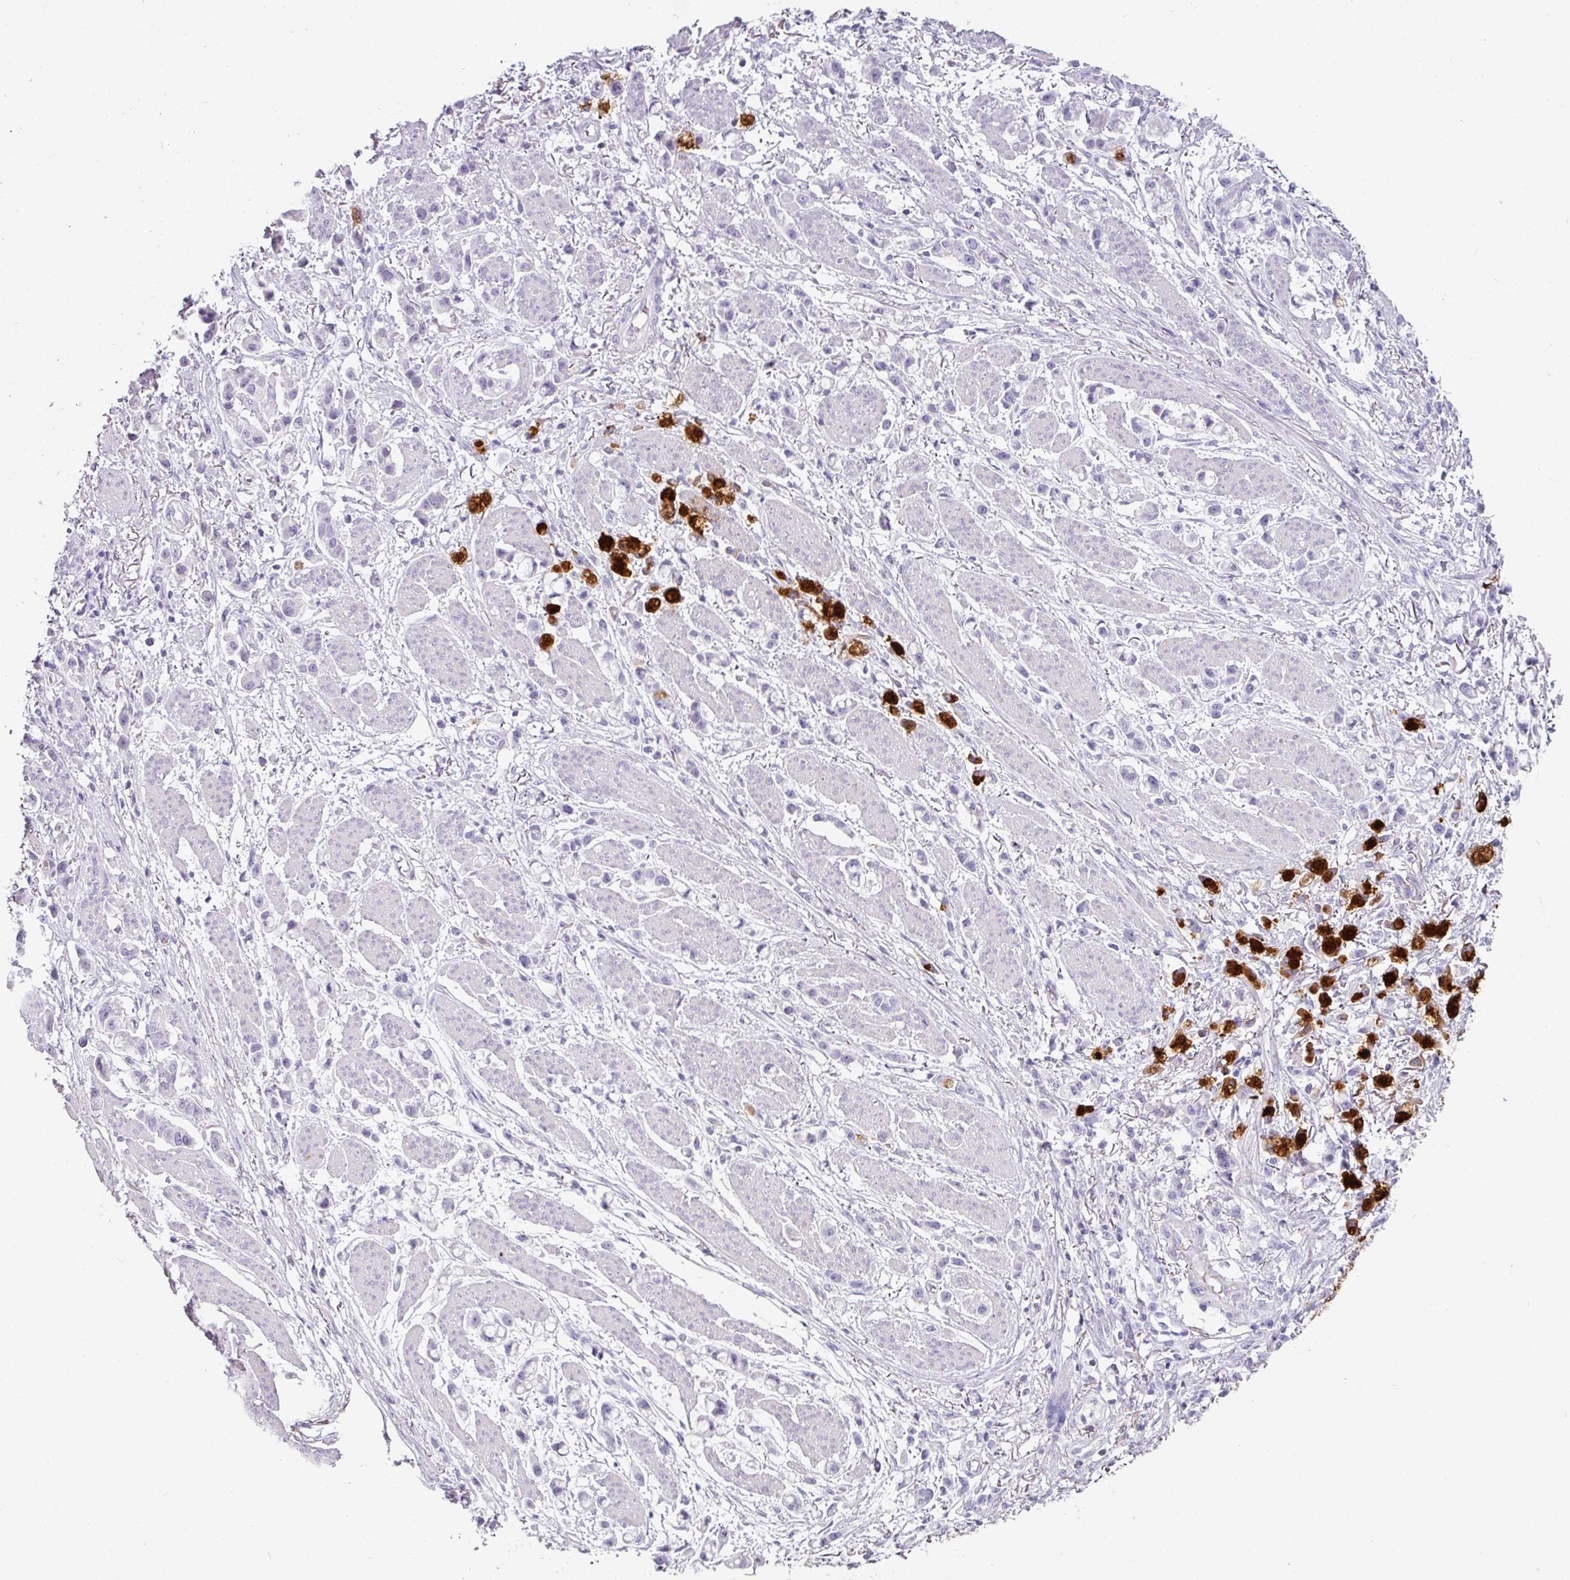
{"staining": {"intensity": "strong", "quantity": "25%-75%", "location": "cytoplasmic/membranous"}, "tissue": "stomach cancer", "cell_type": "Tumor cells", "image_type": "cancer", "snomed": [{"axis": "morphology", "description": "Adenocarcinoma, NOS"}, {"axis": "topography", "description": "Stomach"}], "caption": "IHC of stomach cancer (adenocarcinoma) exhibits high levels of strong cytoplasmic/membranous expression in approximately 25%-75% of tumor cells.", "gene": "CLCA1", "patient": {"sex": "female", "age": 81}}